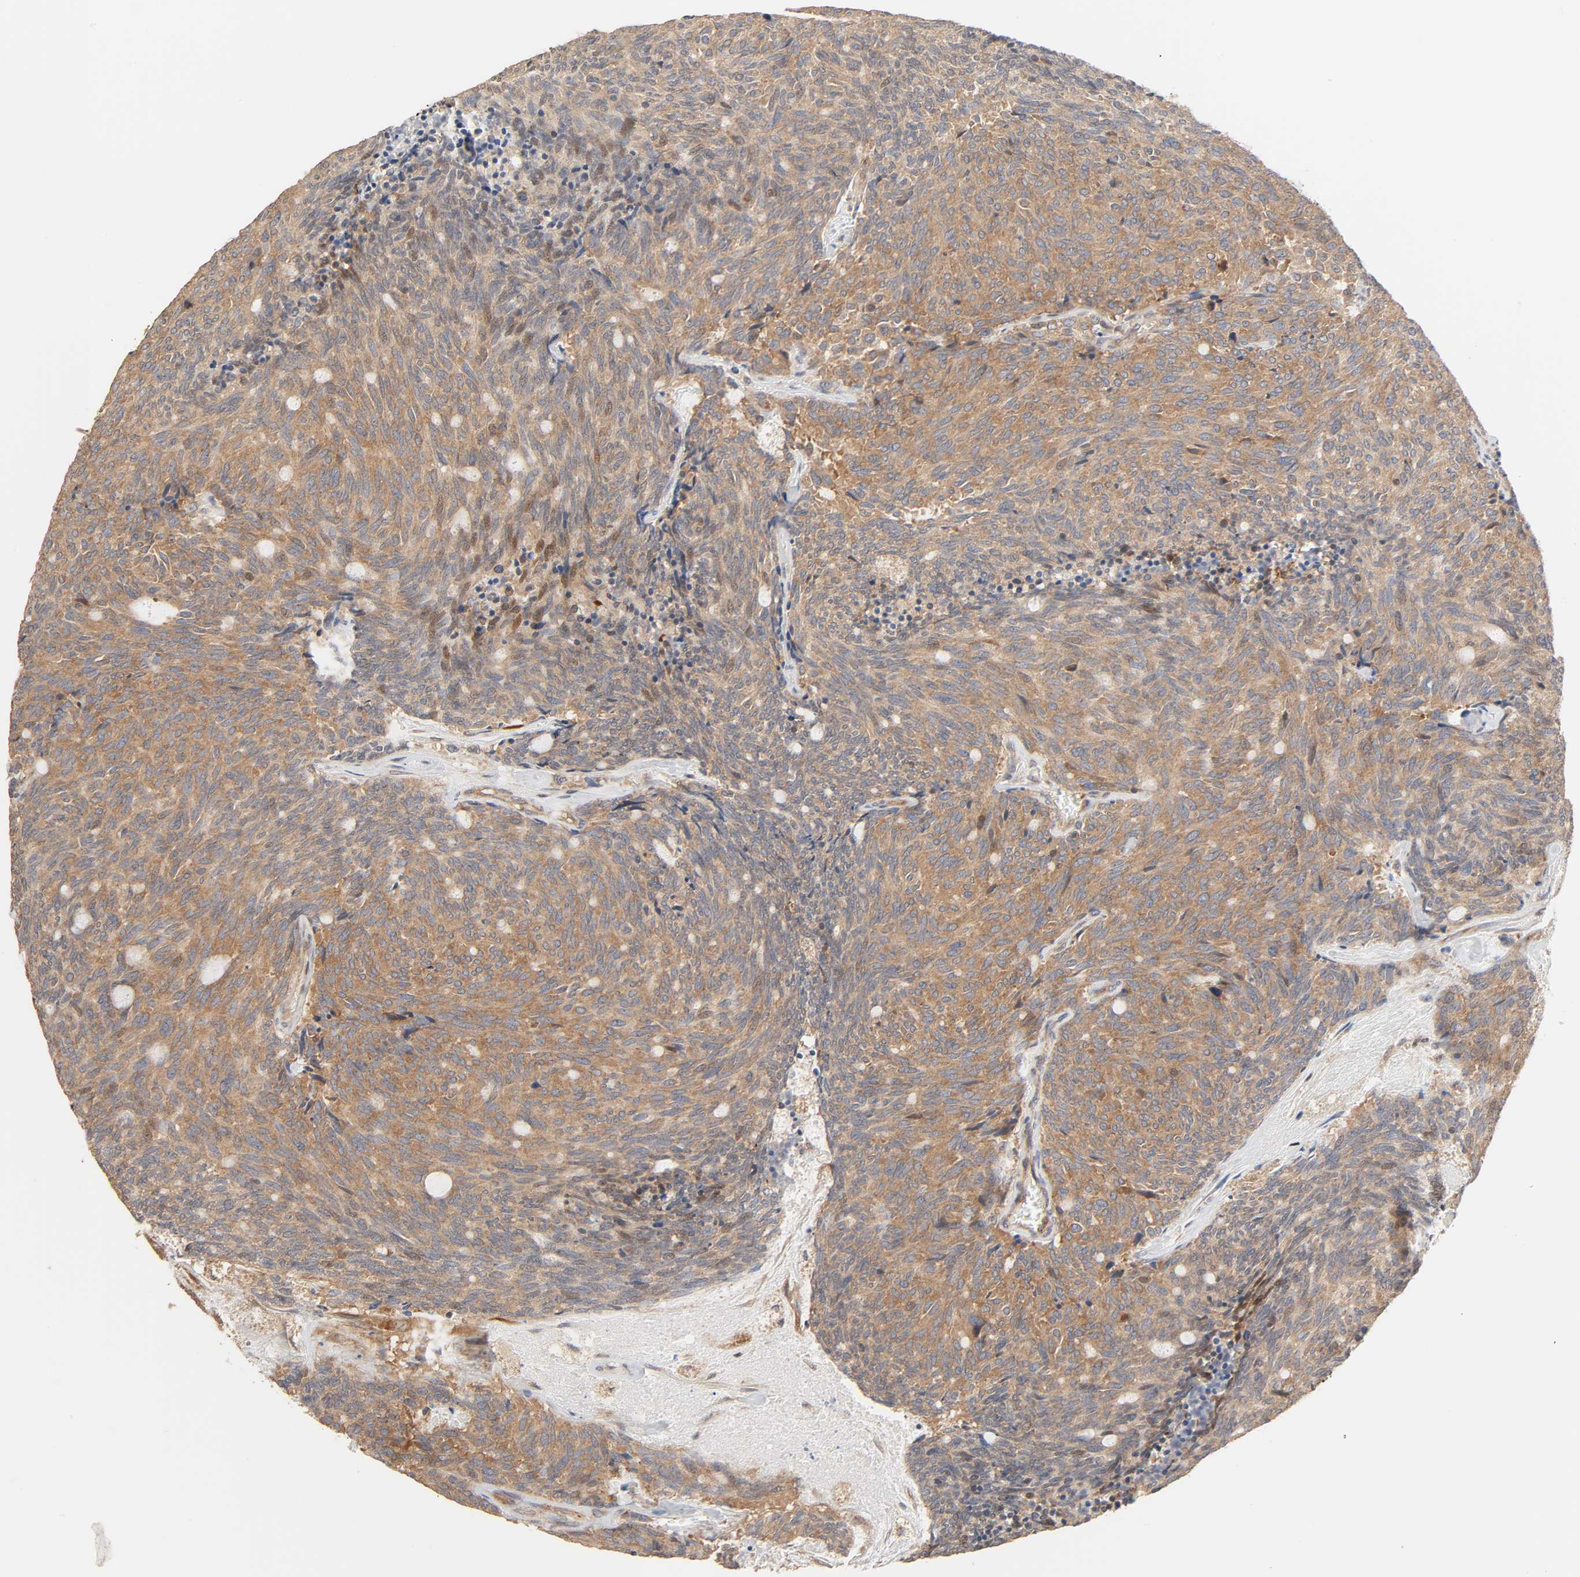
{"staining": {"intensity": "moderate", "quantity": ">75%", "location": "cytoplasmic/membranous"}, "tissue": "carcinoid", "cell_type": "Tumor cells", "image_type": "cancer", "snomed": [{"axis": "morphology", "description": "Carcinoid, malignant, NOS"}, {"axis": "topography", "description": "Pancreas"}], "caption": "A medium amount of moderate cytoplasmic/membranous positivity is identified in approximately >75% of tumor cells in carcinoid tissue.", "gene": "NEMF", "patient": {"sex": "female", "age": 54}}